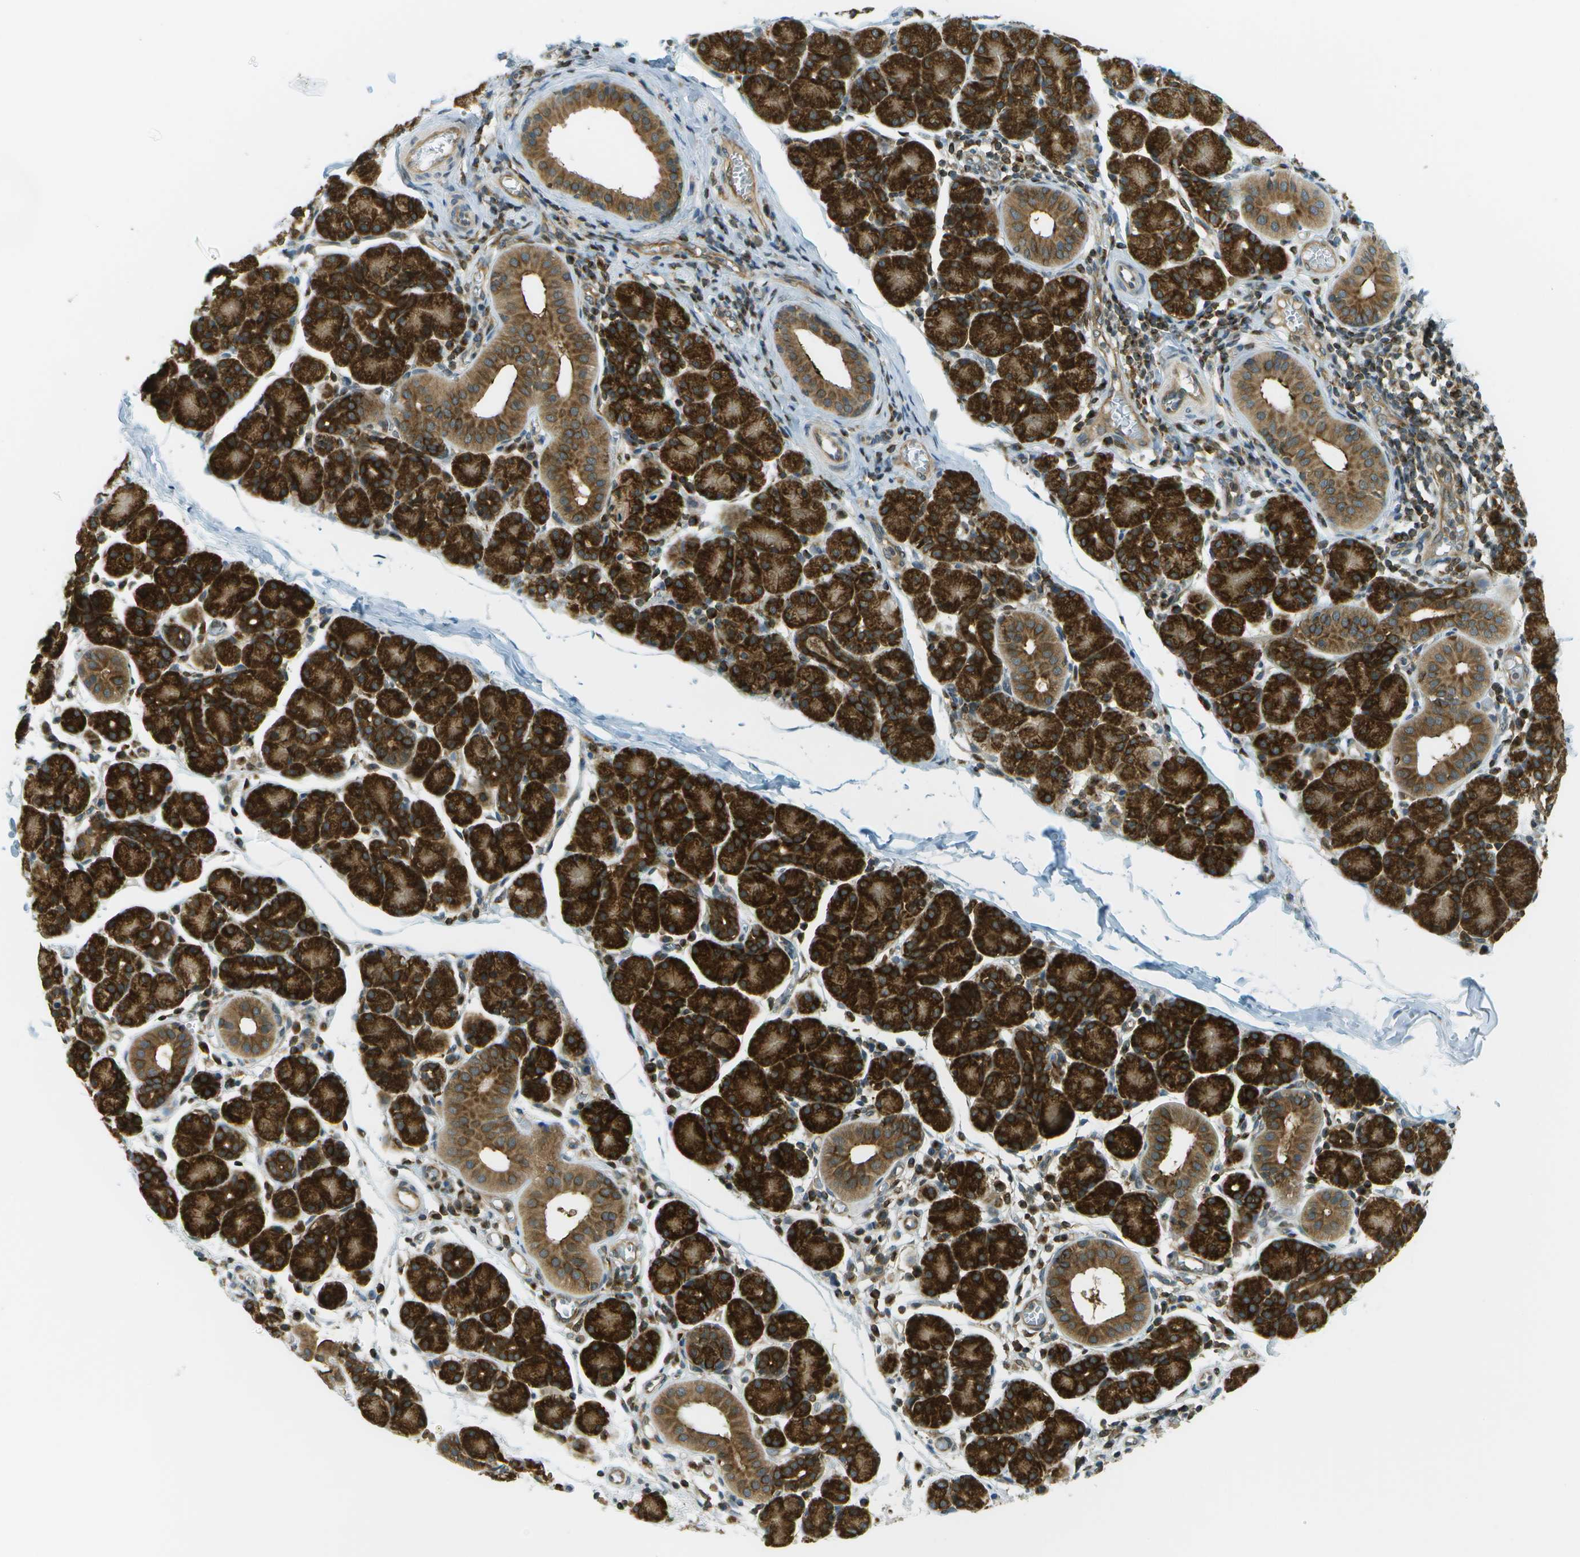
{"staining": {"intensity": "strong", "quantity": ">75%", "location": "cytoplasmic/membranous"}, "tissue": "salivary gland", "cell_type": "Glandular cells", "image_type": "normal", "snomed": [{"axis": "morphology", "description": "Normal tissue, NOS"}, {"axis": "morphology", "description": "Inflammation, NOS"}, {"axis": "topography", "description": "Lymph node"}, {"axis": "topography", "description": "Salivary gland"}], "caption": "Glandular cells display strong cytoplasmic/membranous positivity in about >75% of cells in benign salivary gland. Immunohistochemistry (ihc) stains the protein of interest in brown and the nuclei are stained blue.", "gene": "TMTC1", "patient": {"sex": "male", "age": 3}}